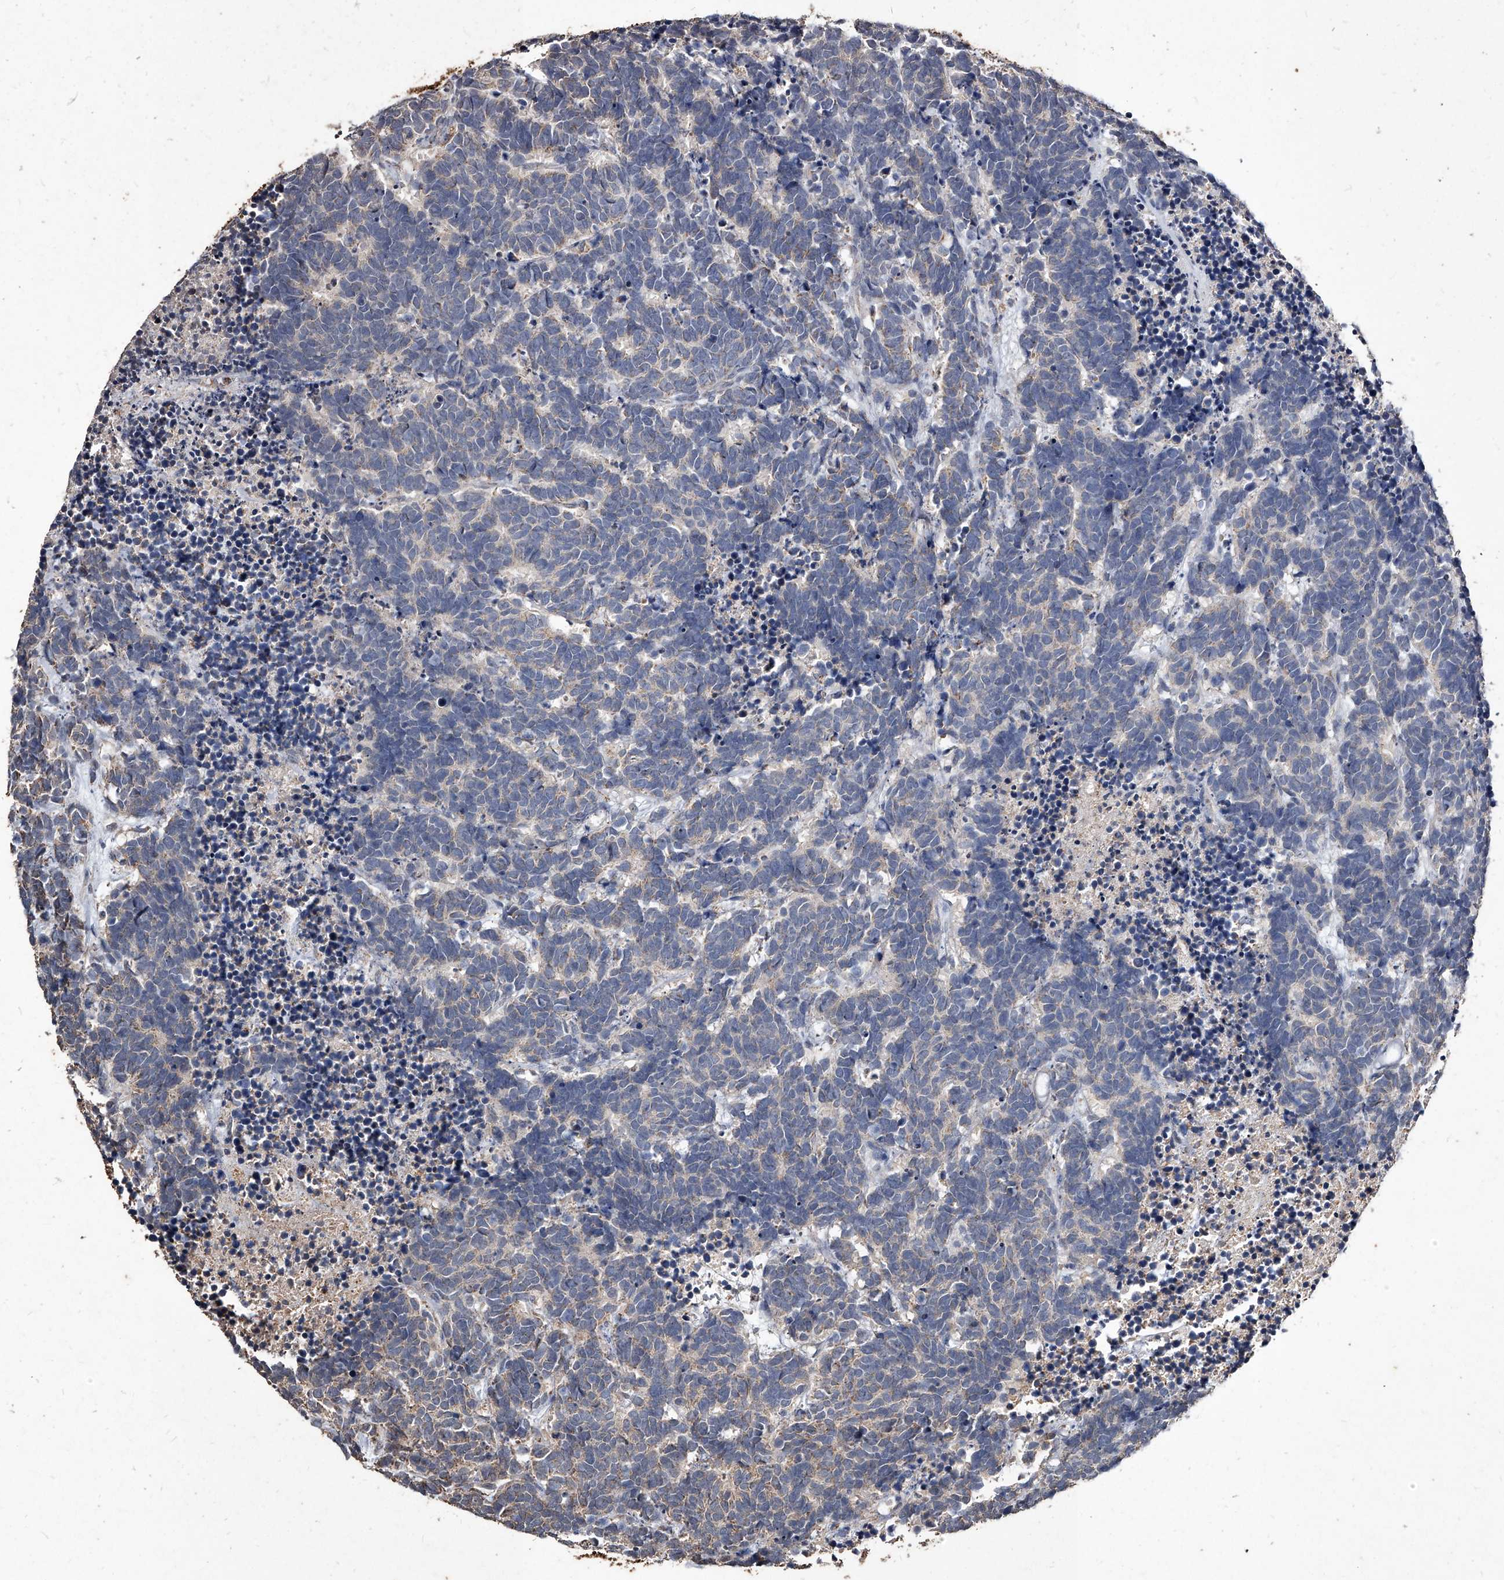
{"staining": {"intensity": "weak", "quantity": "<25%", "location": "cytoplasmic/membranous"}, "tissue": "carcinoid", "cell_type": "Tumor cells", "image_type": "cancer", "snomed": [{"axis": "morphology", "description": "Carcinoma, NOS"}, {"axis": "morphology", "description": "Carcinoid, malignant, NOS"}, {"axis": "topography", "description": "Urinary bladder"}], "caption": "Immunohistochemical staining of human carcinoma shows no significant positivity in tumor cells.", "gene": "GPR183", "patient": {"sex": "male", "age": 57}}